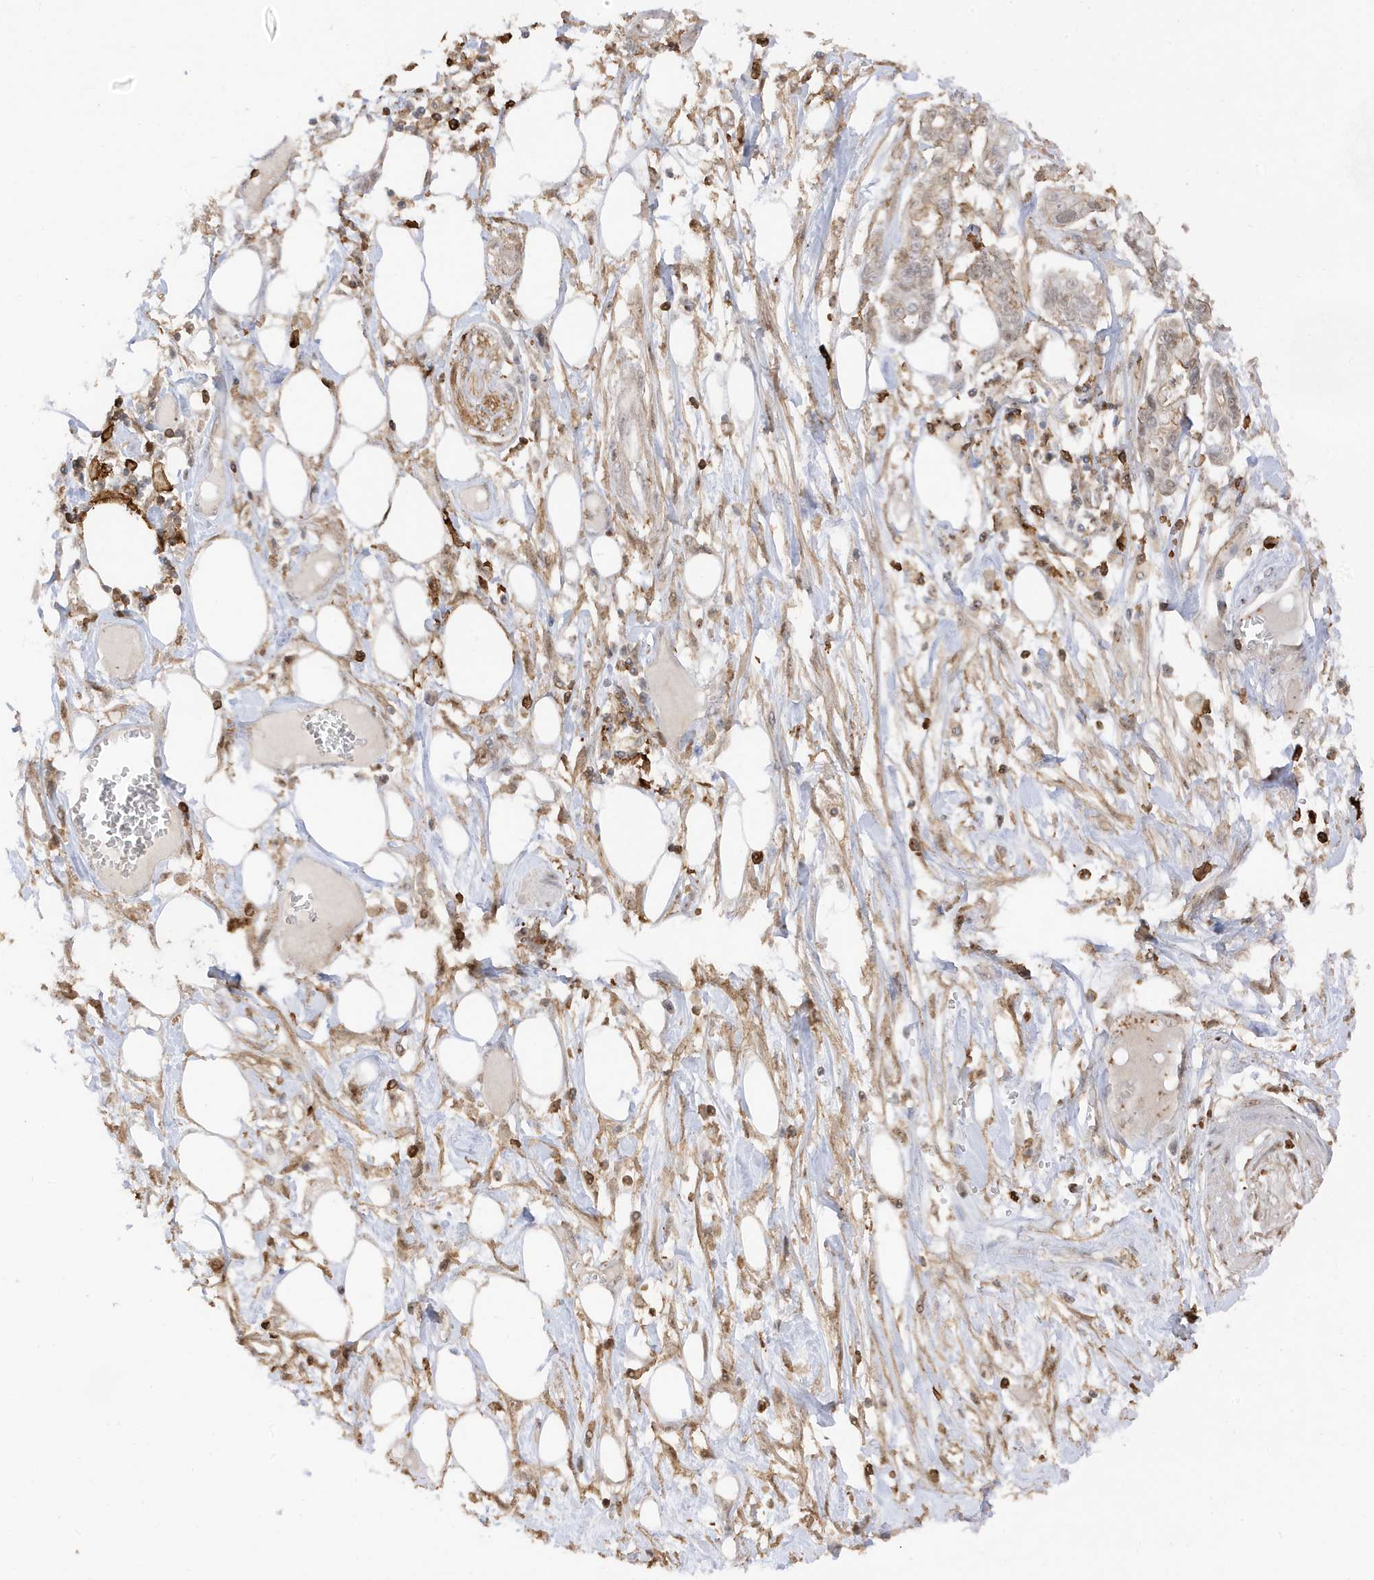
{"staining": {"intensity": "moderate", "quantity": "<25%", "location": "nuclear"}, "tissue": "pancreatic cancer", "cell_type": "Tumor cells", "image_type": "cancer", "snomed": [{"axis": "morphology", "description": "Adenocarcinoma, NOS"}, {"axis": "topography", "description": "Pancreas"}], "caption": "Immunohistochemical staining of pancreatic cancer (adenocarcinoma) exhibits low levels of moderate nuclear protein positivity in approximately <25% of tumor cells.", "gene": "PHACTR2", "patient": {"sex": "male", "age": 68}}